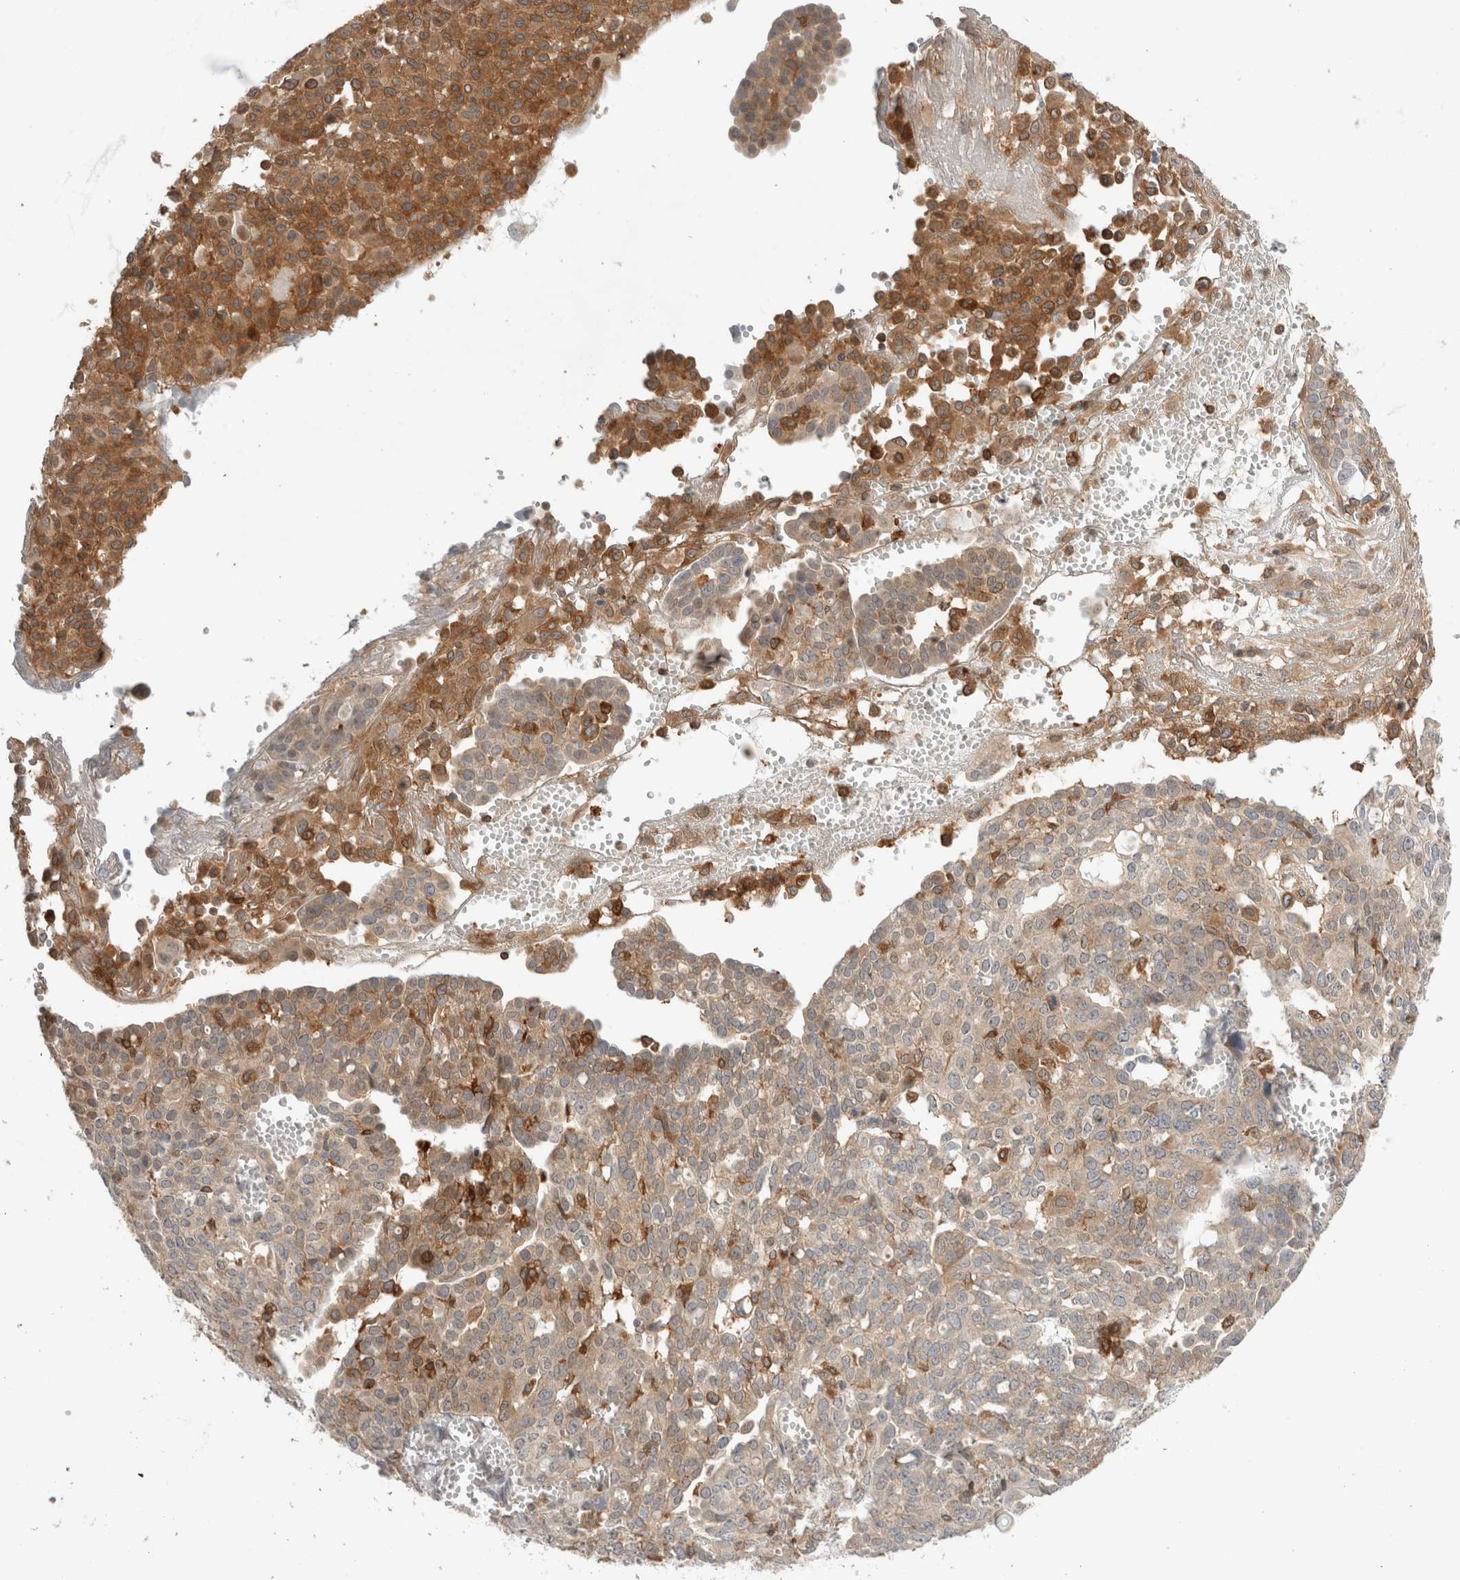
{"staining": {"intensity": "moderate", "quantity": "25%-75%", "location": "cytoplasmic/membranous"}, "tissue": "ovarian cancer", "cell_type": "Tumor cells", "image_type": "cancer", "snomed": [{"axis": "morphology", "description": "Cystadenocarcinoma, serous, NOS"}, {"axis": "topography", "description": "Soft tissue"}, {"axis": "topography", "description": "Ovary"}], "caption": "Protein analysis of ovarian serous cystadenocarcinoma tissue shows moderate cytoplasmic/membranous staining in about 25%-75% of tumor cells. (Brightfield microscopy of DAB IHC at high magnification).", "gene": "NFKB1", "patient": {"sex": "female", "age": 57}}